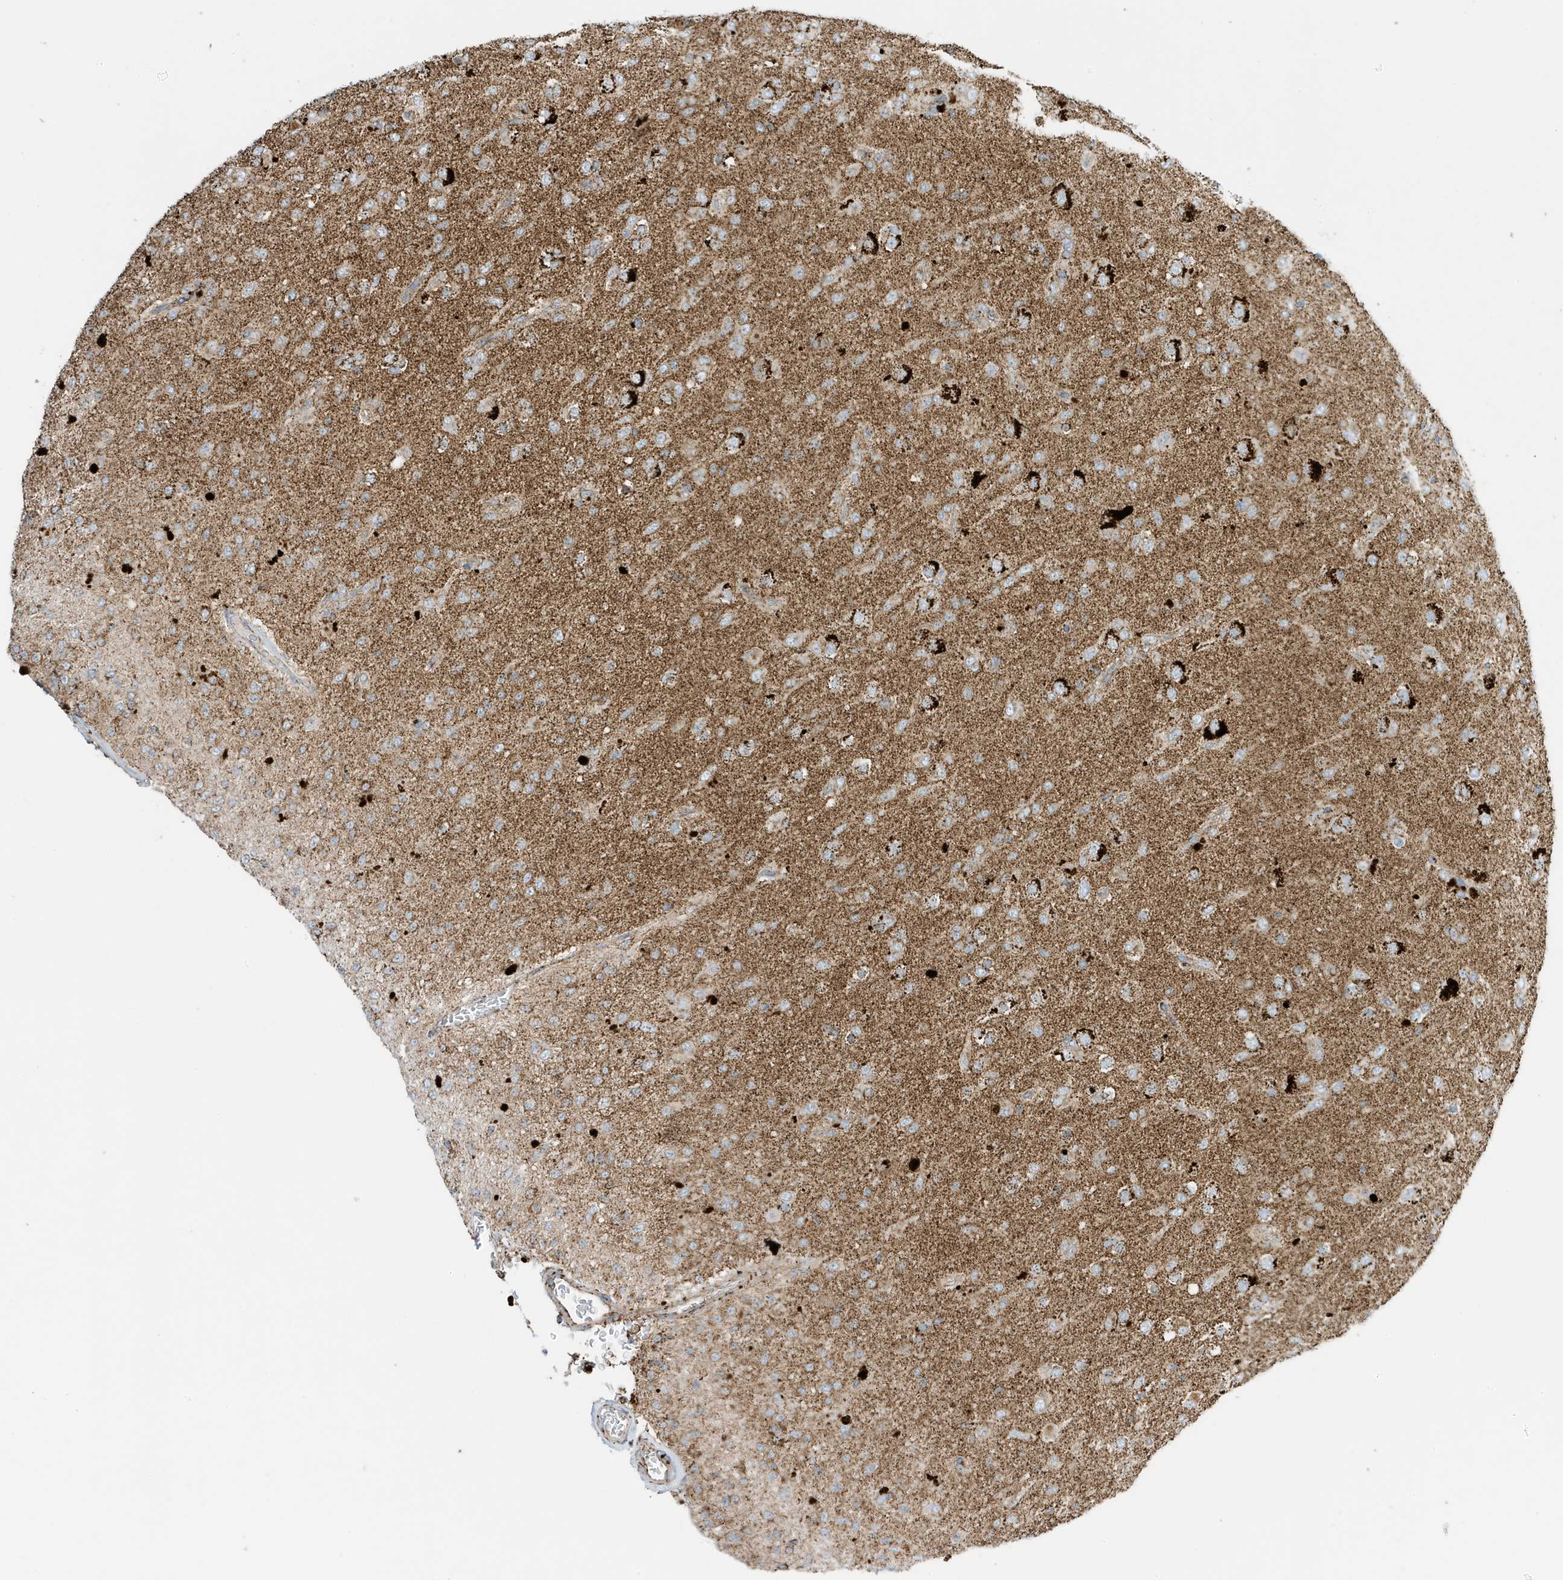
{"staining": {"intensity": "moderate", "quantity": ">75%", "location": "cytoplasmic/membranous"}, "tissue": "glioma", "cell_type": "Tumor cells", "image_type": "cancer", "snomed": [{"axis": "morphology", "description": "Glioma, malignant, Low grade"}, {"axis": "topography", "description": "Brain"}], "caption": "Brown immunohistochemical staining in low-grade glioma (malignant) shows moderate cytoplasmic/membranous positivity in approximately >75% of tumor cells. (DAB (3,3'-diaminobenzidine) IHC with brightfield microscopy, high magnification).", "gene": "ATP5ME", "patient": {"sex": "male", "age": 65}}